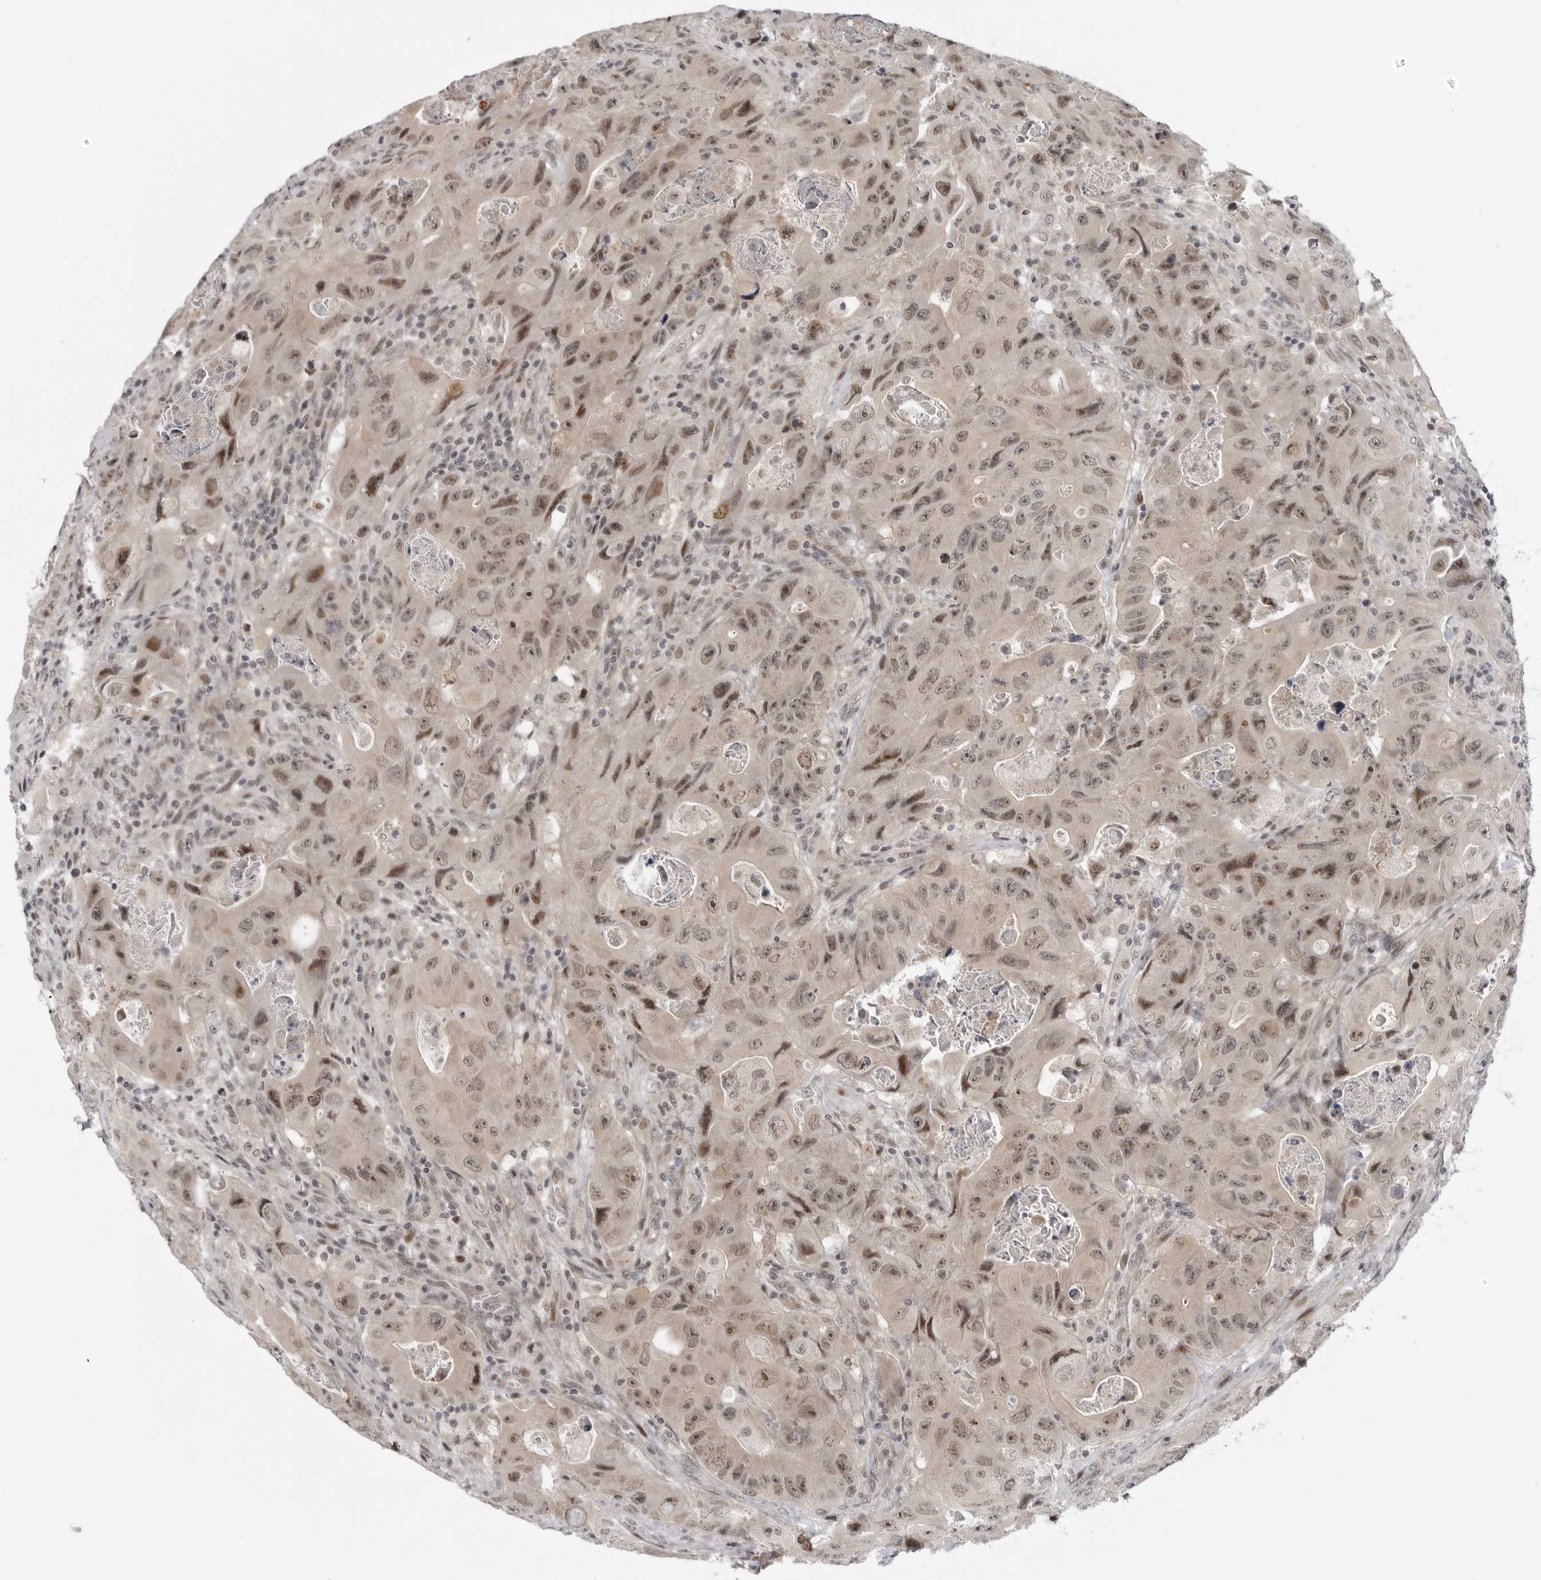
{"staining": {"intensity": "moderate", "quantity": ">75%", "location": "nuclear"}, "tissue": "colorectal cancer", "cell_type": "Tumor cells", "image_type": "cancer", "snomed": [{"axis": "morphology", "description": "Adenocarcinoma, NOS"}, {"axis": "topography", "description": "Colon"}], "caption": "This photomicrograph shows immunohistochemistry staining of human adenocarcinoma (colorectal), with medium moderate nuclear staining in about >75% of tumor cells.", "gene": "ALPK2", "patient": {"sex": "female", "age": 46}}